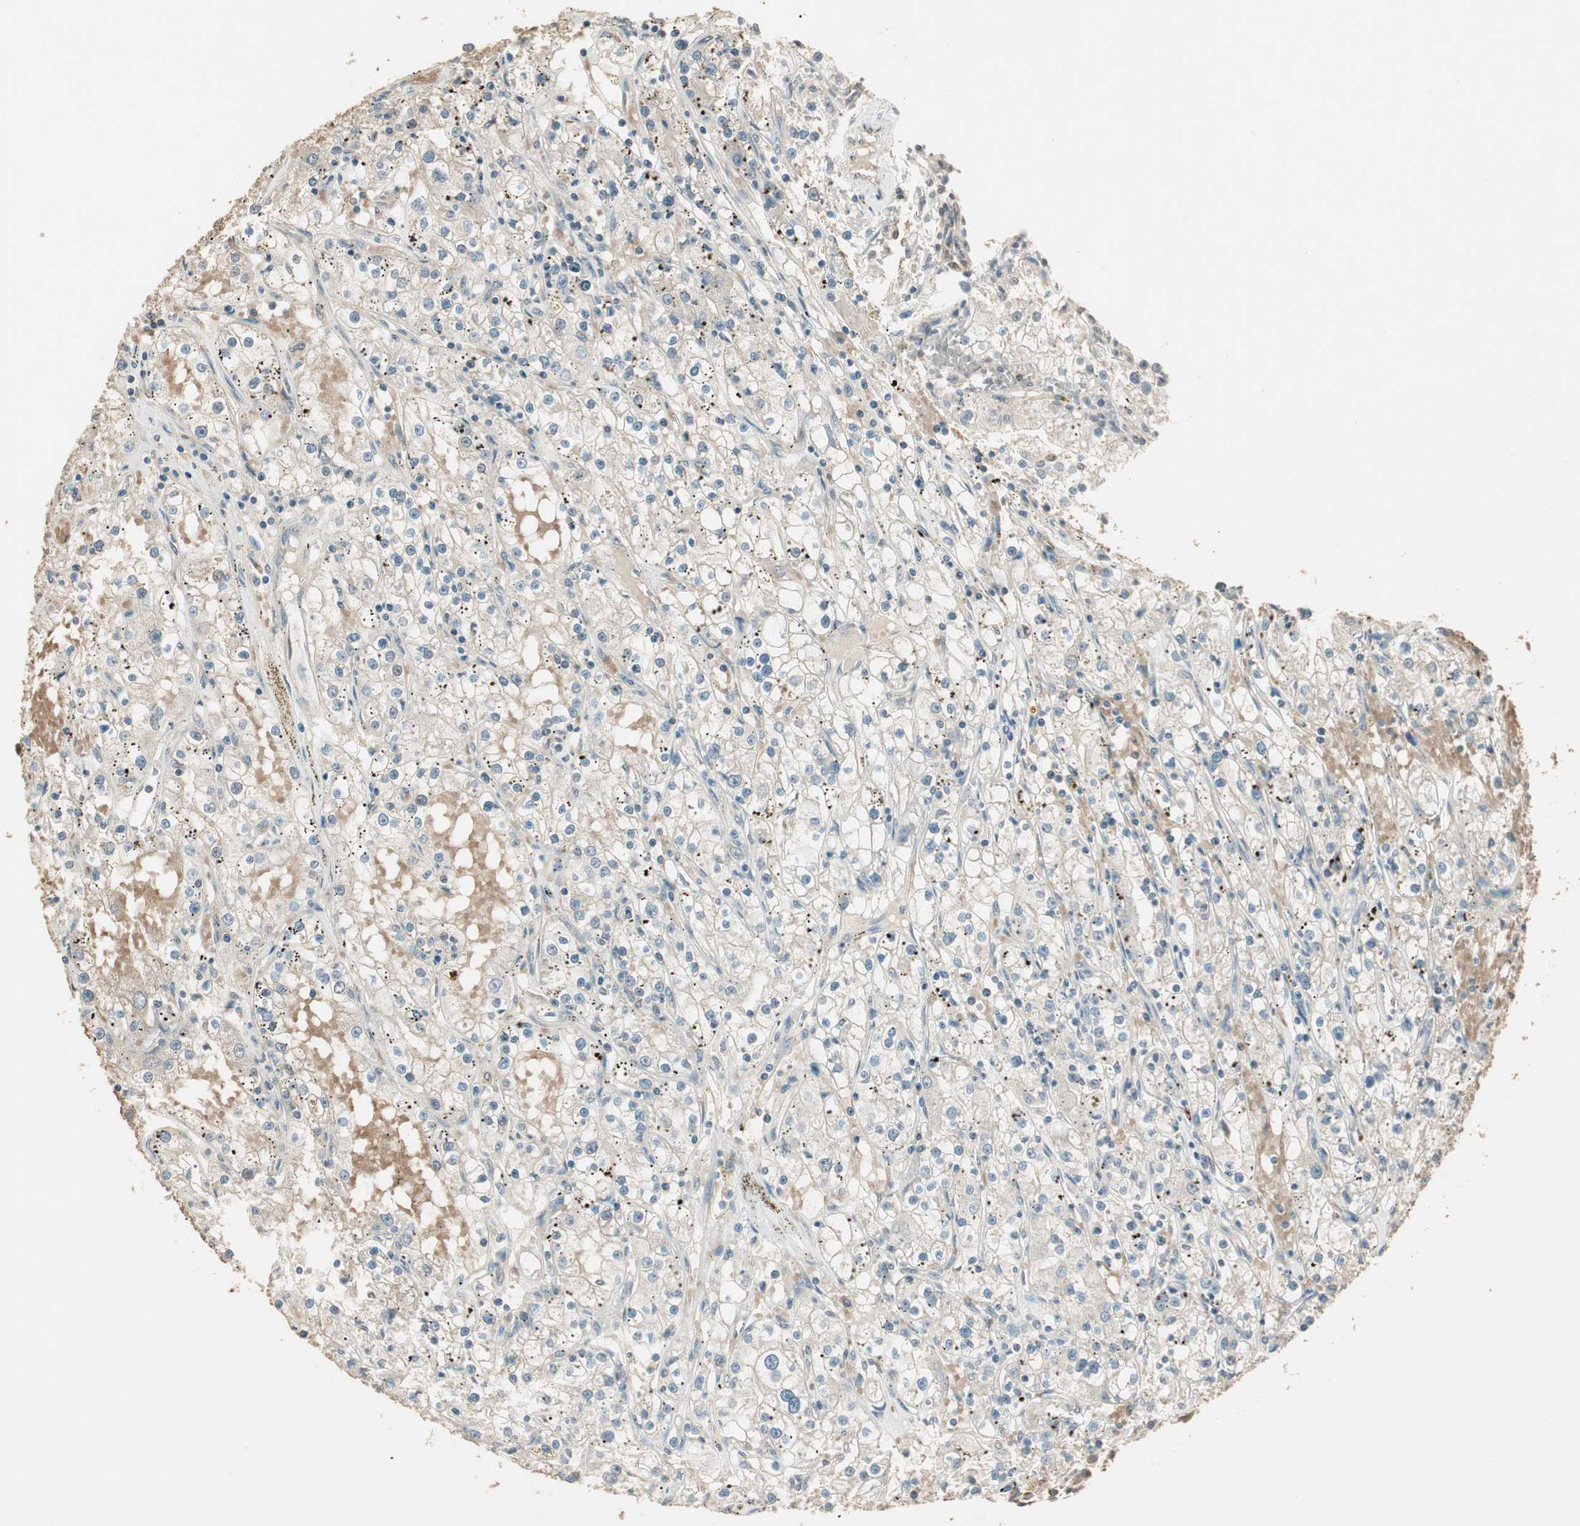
{"staining": {"intensity": "weak", "quantity": "<25%", "location": "cytoplasmic/membranous"}, "tissue": "renal cancer", "cell_type": "Tumor cells", "image_type": "cancer", "snomed": [{"axis": "morphology", "description": "Adenocarcinoma, NOS"}, {"axis": "topography", "description": "Kidney"}], "caption": "Tumor cells are negative for protein expression in human renal cancer (adenocarcinoma).", "gene": "USP5", "patient": {"sex": "male", "age": 56}}